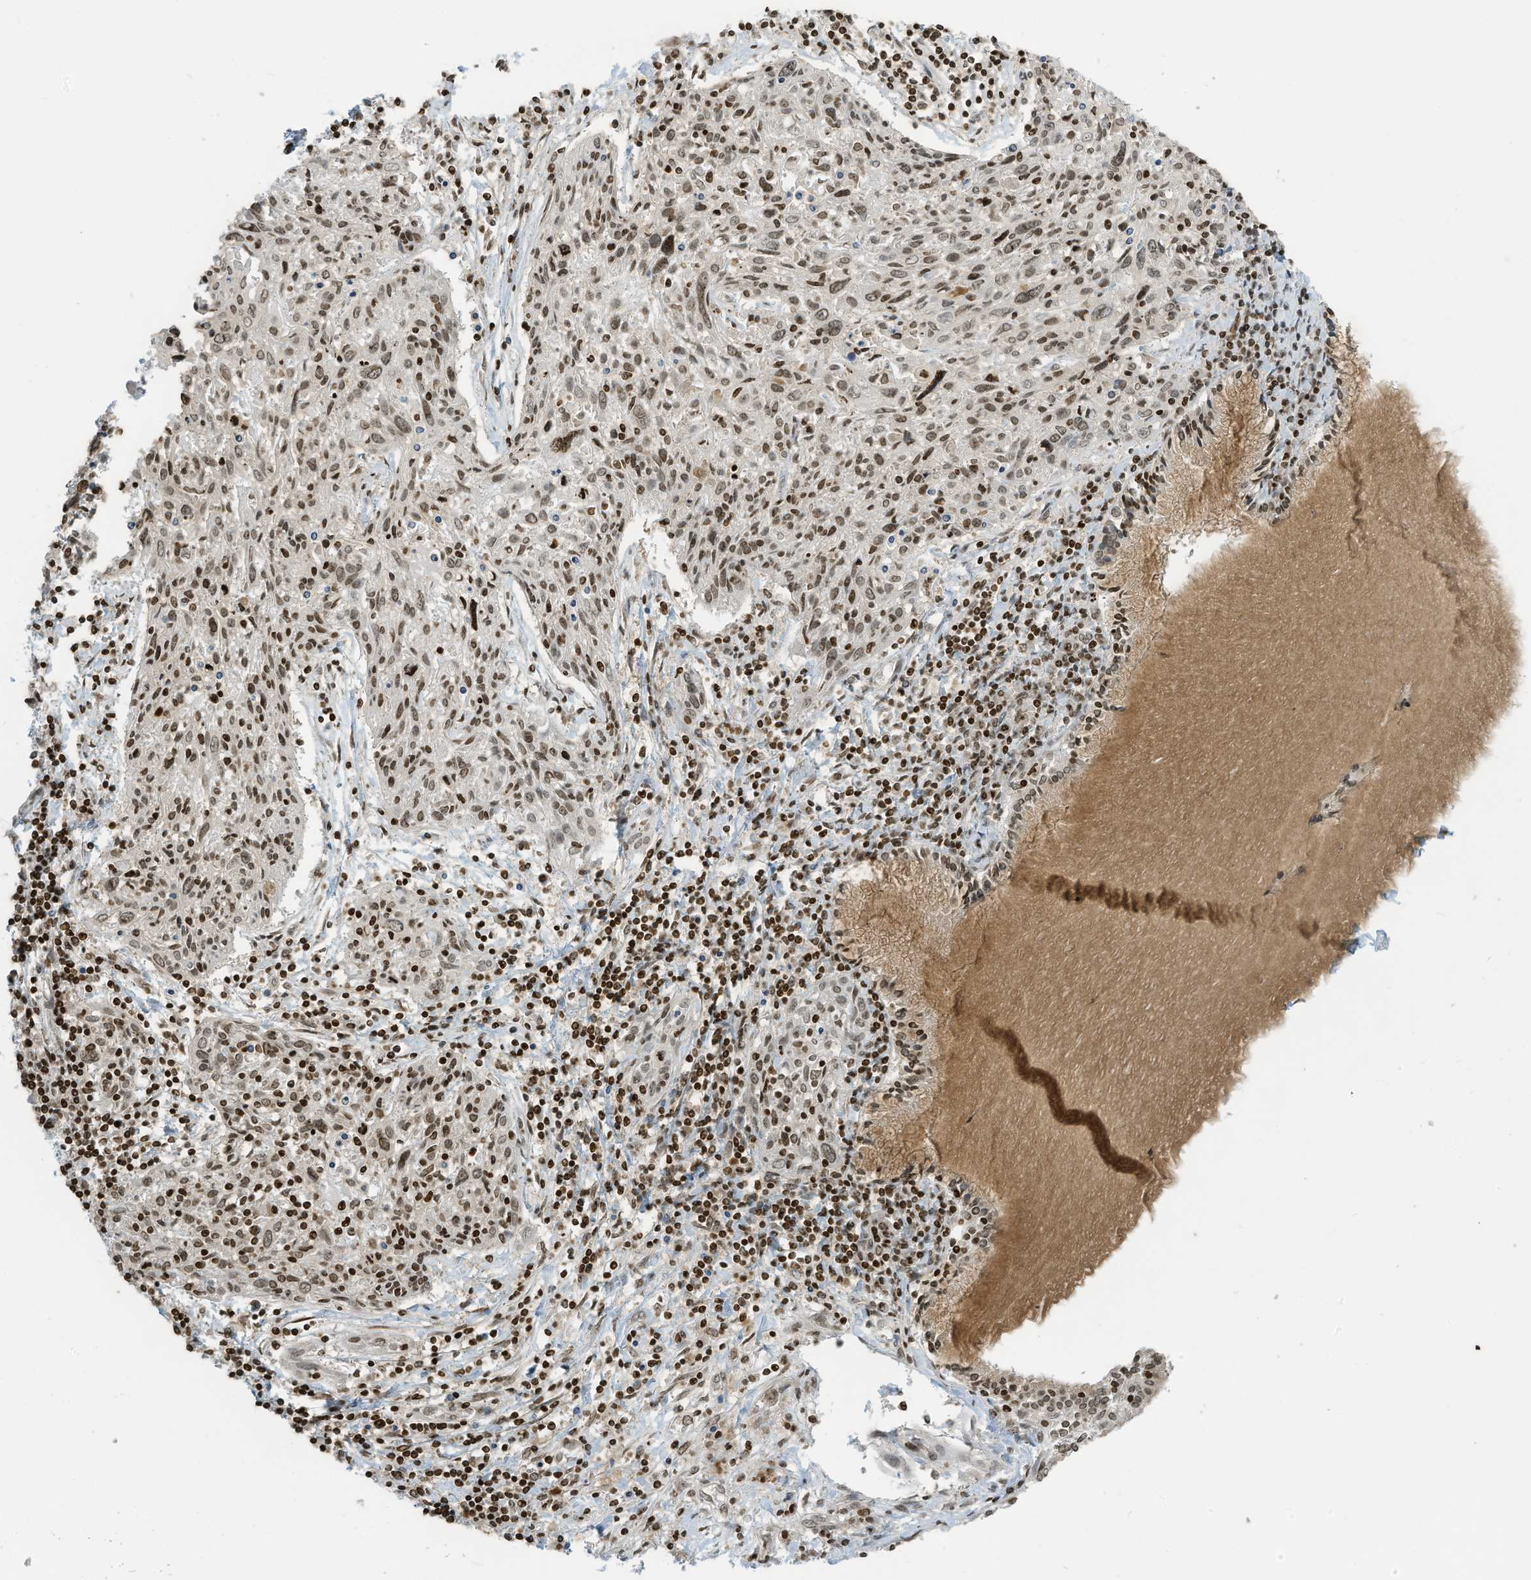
{"staining": {"intensity": "moderate", "quantity": "25%-75%", "location": "nuclear"}, "tissue": "cervical cancer", "cell_type": "Tumor cells", "image_type": "cancer", "snomed": [{"axis": "morphology", "description": "Squamous cell carcinoma, NOS"}, {"axis": "topography", "description": "Cervix"}], "caption": "Brown immunohistochemical staining in cervical cancer (squamous cell carcinoma) demonstrates moderate nuclear expression in about 25%-75% of tumor cells.", "gene": "ADI1", "patient": {"sex": "female", "age": 51}}